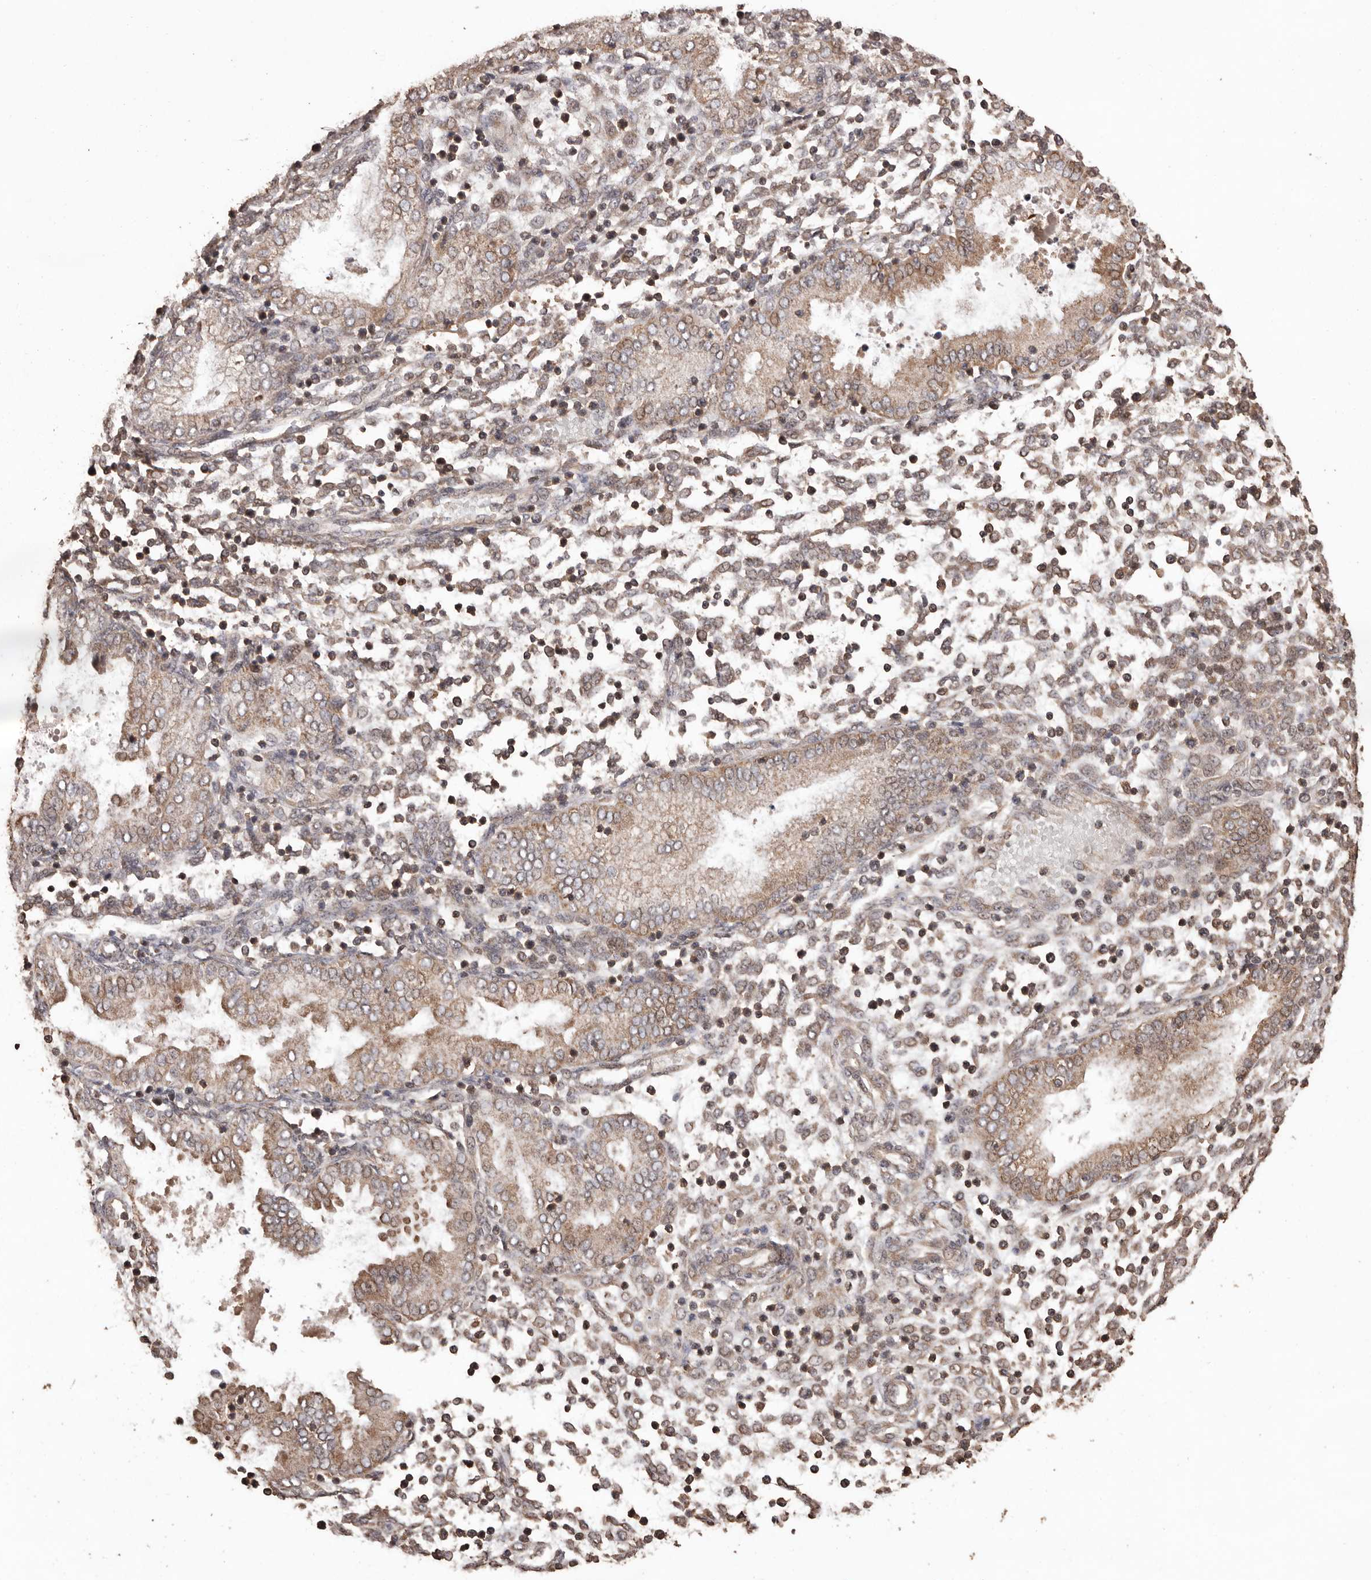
{"staining": {"intensity": "weak", "quantity": ">75%", "location": "cytoplasmic/membranous"}, "tissue": "endometrium", "cell_type": "Cells in endometrial stroma", "image_type": "normal", "snomed": [{"axis": "morphology", "description": "Normal tissue, NOS"}, {"axis": "topography", "description": "Endometrium"}], "caption": "Immunohistochemical staining of unremarkable endometrium exhibits low levels of weak cytoplasmic/membranous staining in approximately >75% of cells in endometrial stroma.", "gene": "RWDD1", "patient": {"sex": "female", "age": 53}}